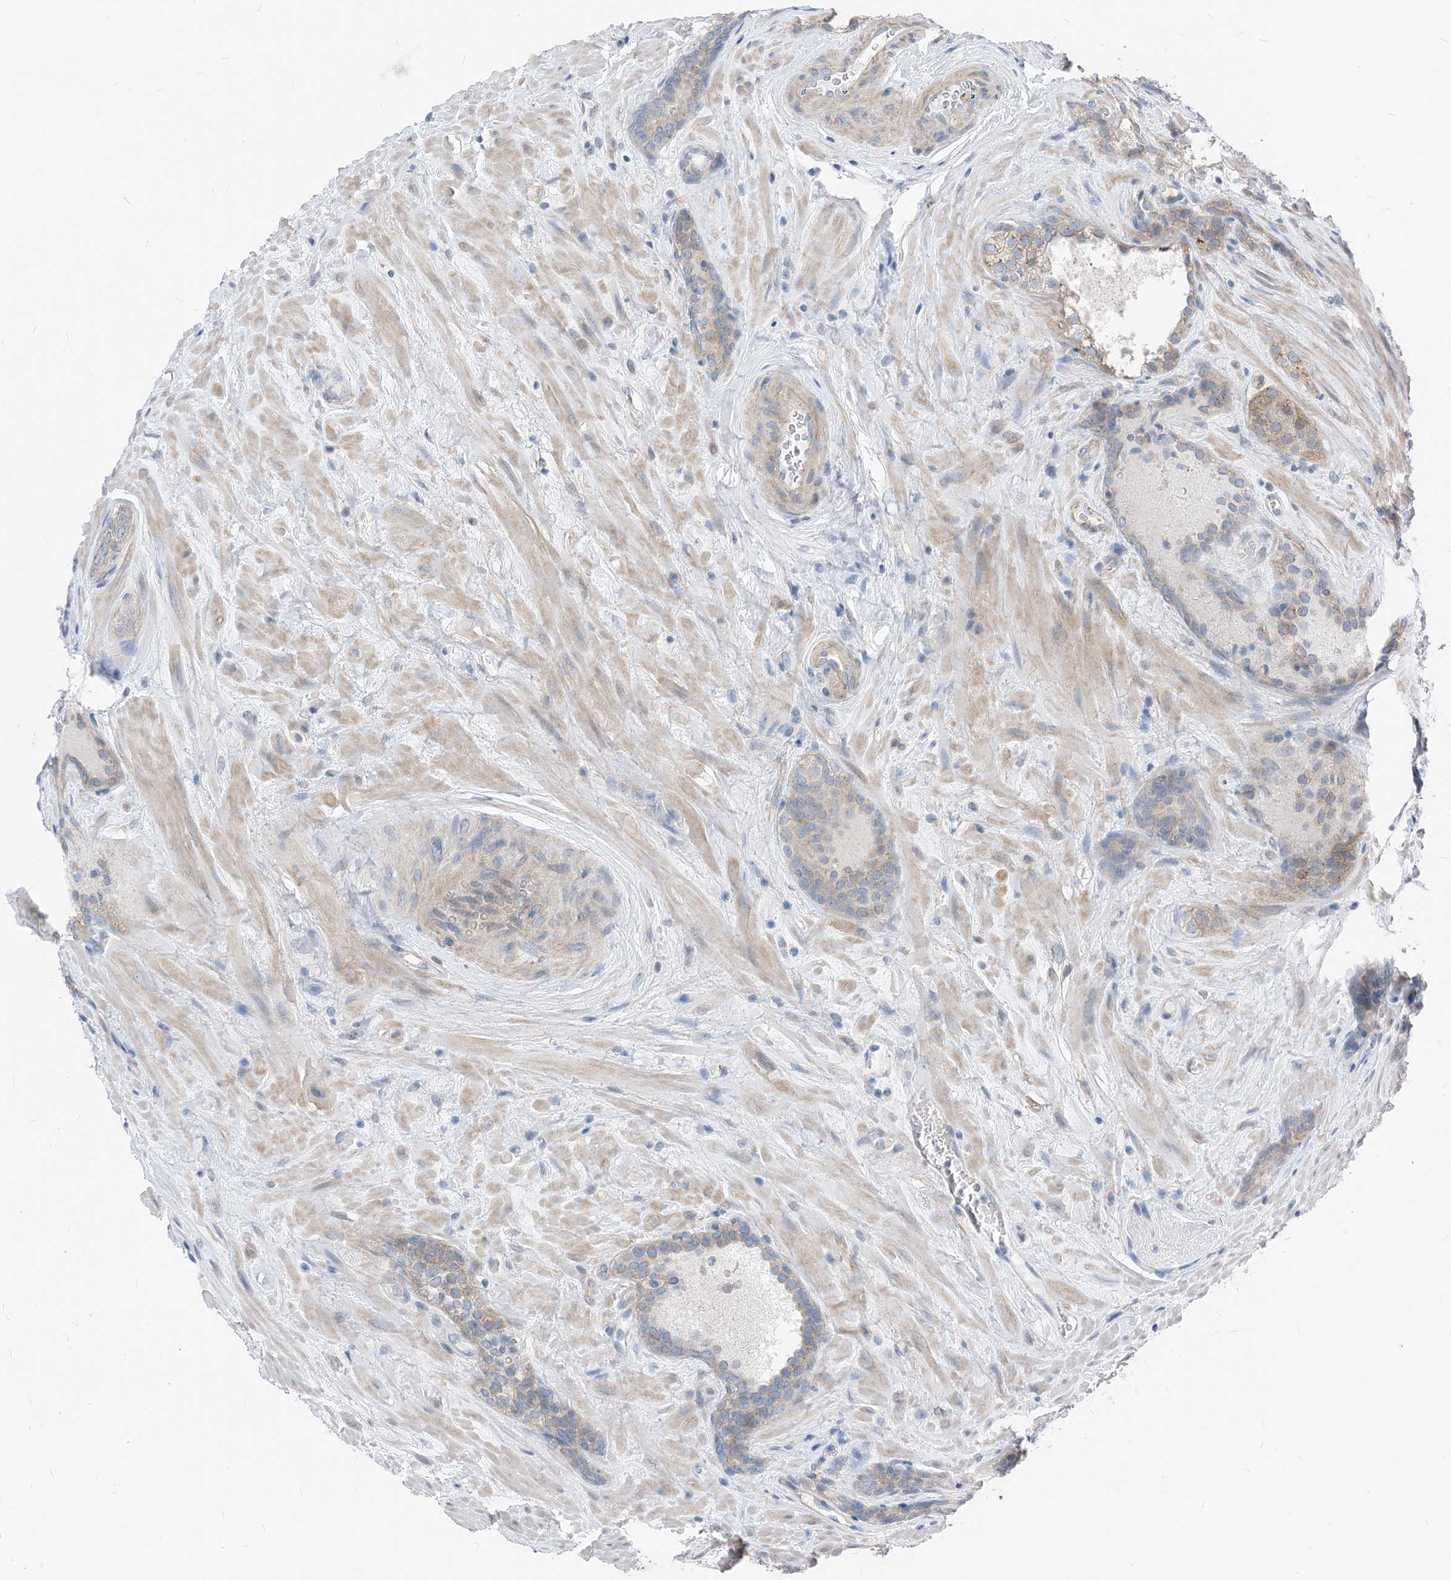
{"staining": {"intensity": "weak", "quantity": "<25%", "location": "cytoplasmic/membranous"}, "tissue": "prostate cancer", "cell_type": "Tumor cells", "image_type": "cancer", "snomed": [{"axis": "morphology", "description": "Adenocarcinoma, Low grade"}, {"axis": "topography", "description": "Prostate"}], "caption": "DAB (3,3'-diaminobenzidine) immunohistochemical staining of human prostate cancer (low-grade adenocarcinoma) exhibits no significant expression in tumor cells.", "gene": "PLEKHA3", "patient": {"sex": "male", "age": 67}}